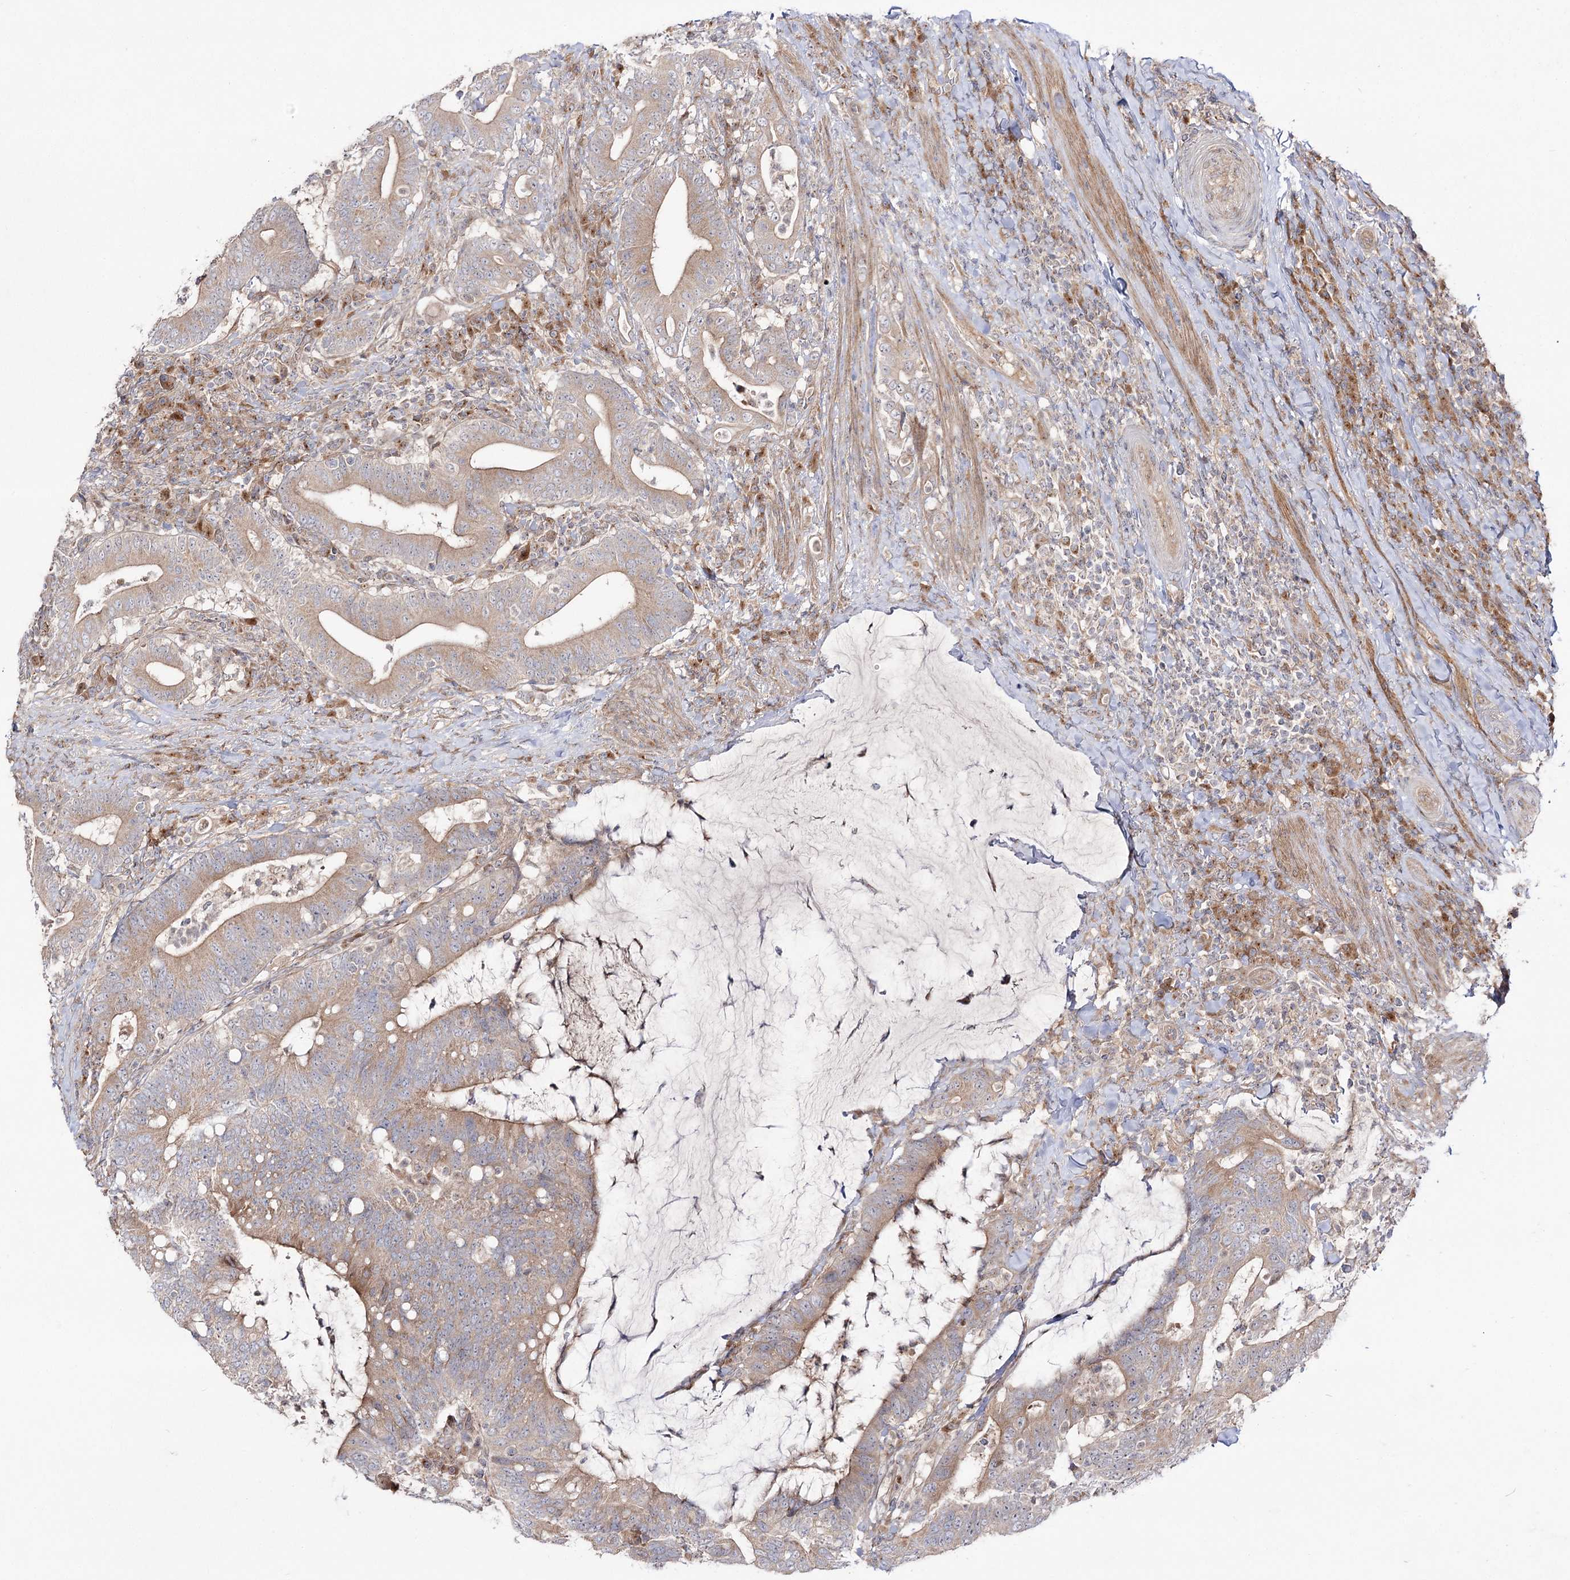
{"staining": {"intensity": "moderate", "quantity": ">75%", "location": "cytoplasmic/membranous"}, "tissue": "colorectal cancer", "cell_type": "Tumor cells", "image_type": "cancer", "snomed": [{"axis": "morphology", "description": "Adenocarcinoma, NOS"}, {"axis": "topography", "description": "Colon"}], "caption": "IHC of human adenocarcinoma (colorectal) exhibits medium levels of moderate cytoplasmic/membranous positivity in about >75% of tumor cells. (Brightfield microscopy of DAB IHC at high magnification).", "gene": "C11orf80", "patient": {"sex": "female", "age": 66}}